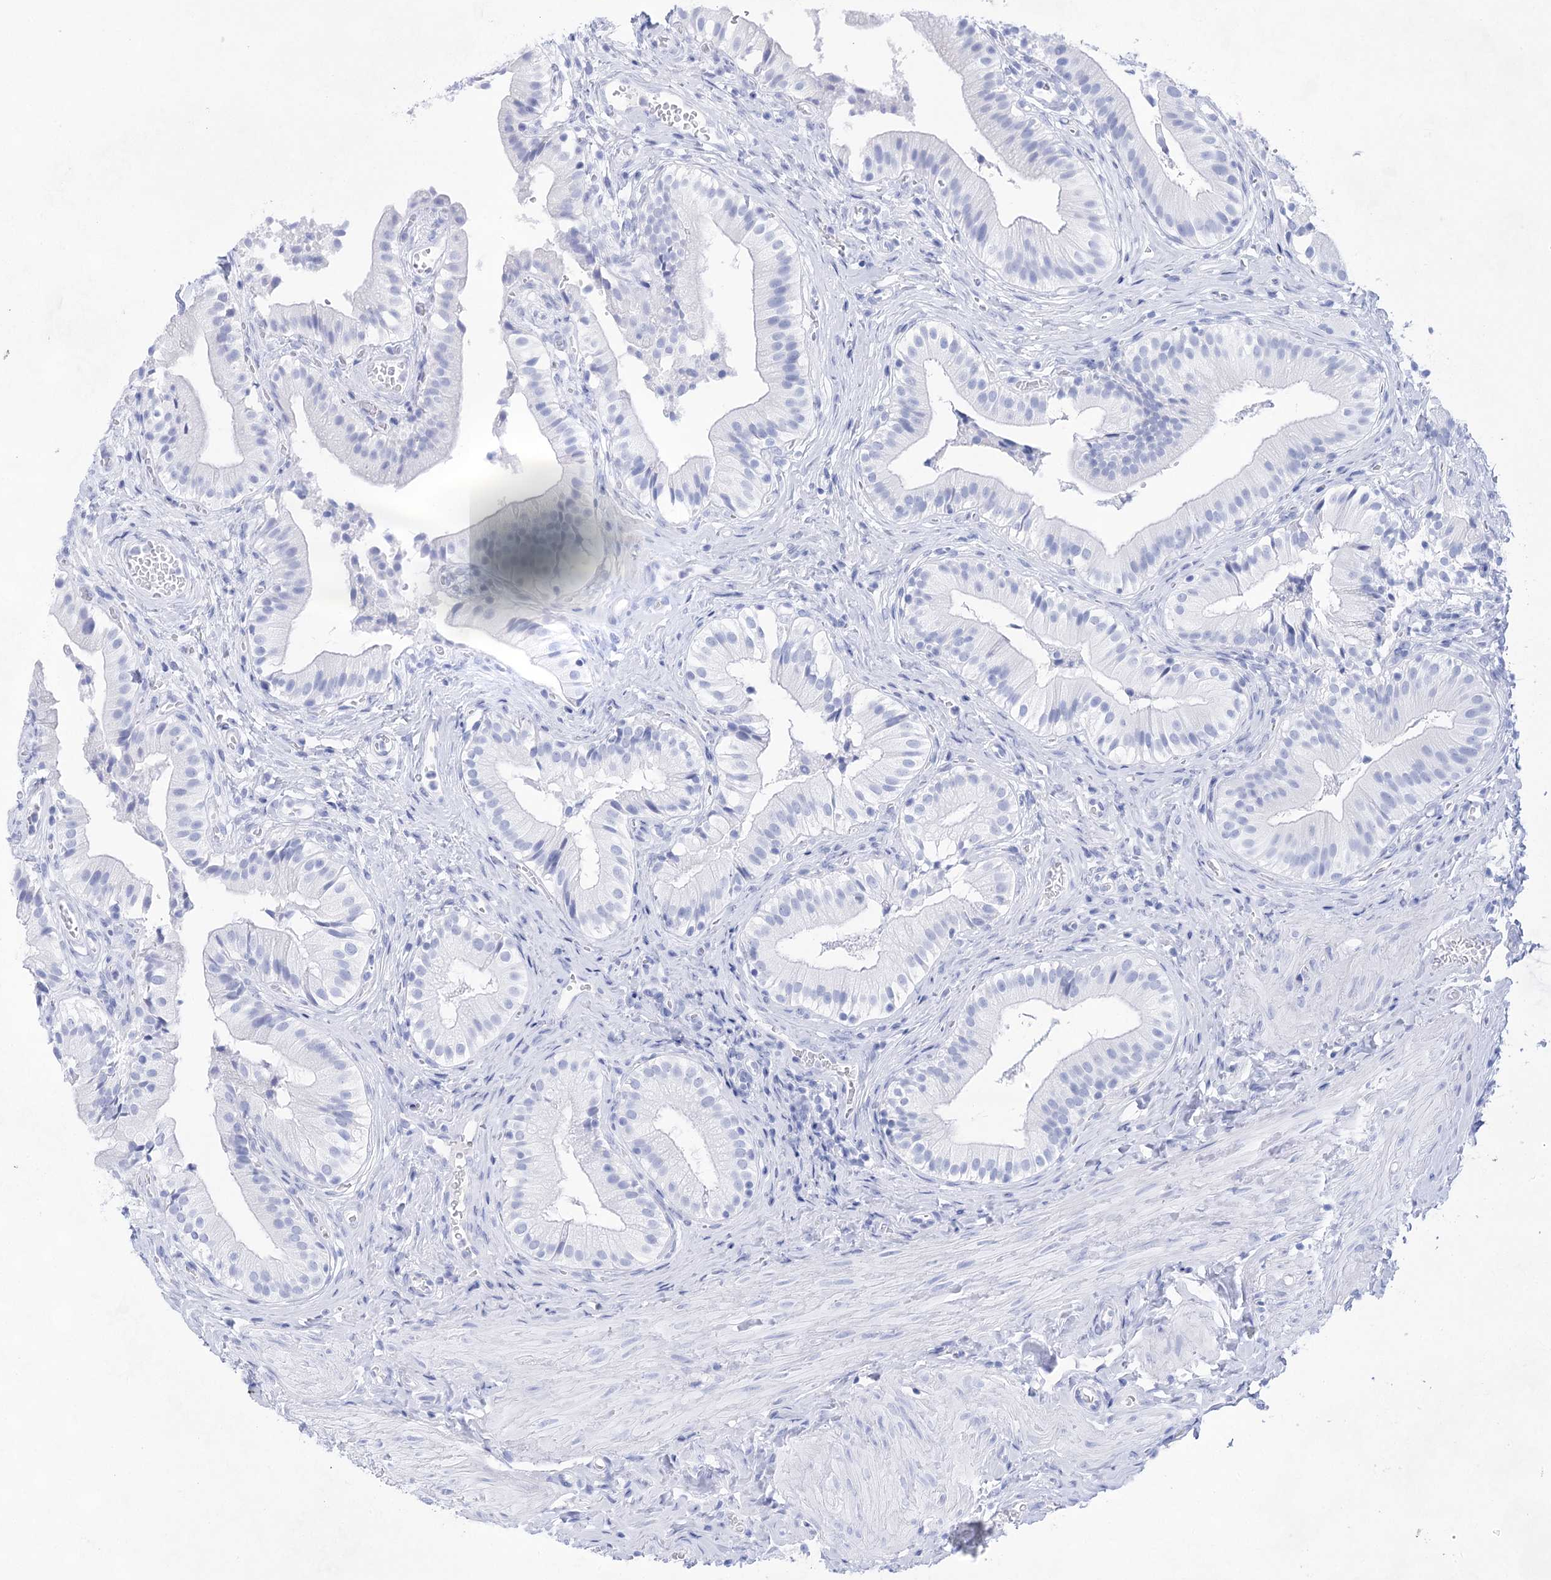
{"staining": {"intensity": "negative", "quantity": "none", "location": "none"}, "tissue": "gallbladder", "cell_type": "Glandular cells", "image_type": "normal", "snomed": [{"axis": "morphology", "description": "Normal tissue, NOS"}, {"axis": "topography", "description": "Gallbladder"}], "caption": "A high-resolution photomicrograph shows immunohistochemistry (IHC) staining of unremarkable gallbladder, which demonstrates no significant staining in glandular cells.", "gene": "LALBA", "patient": {"sex": "female", "age": 47}}